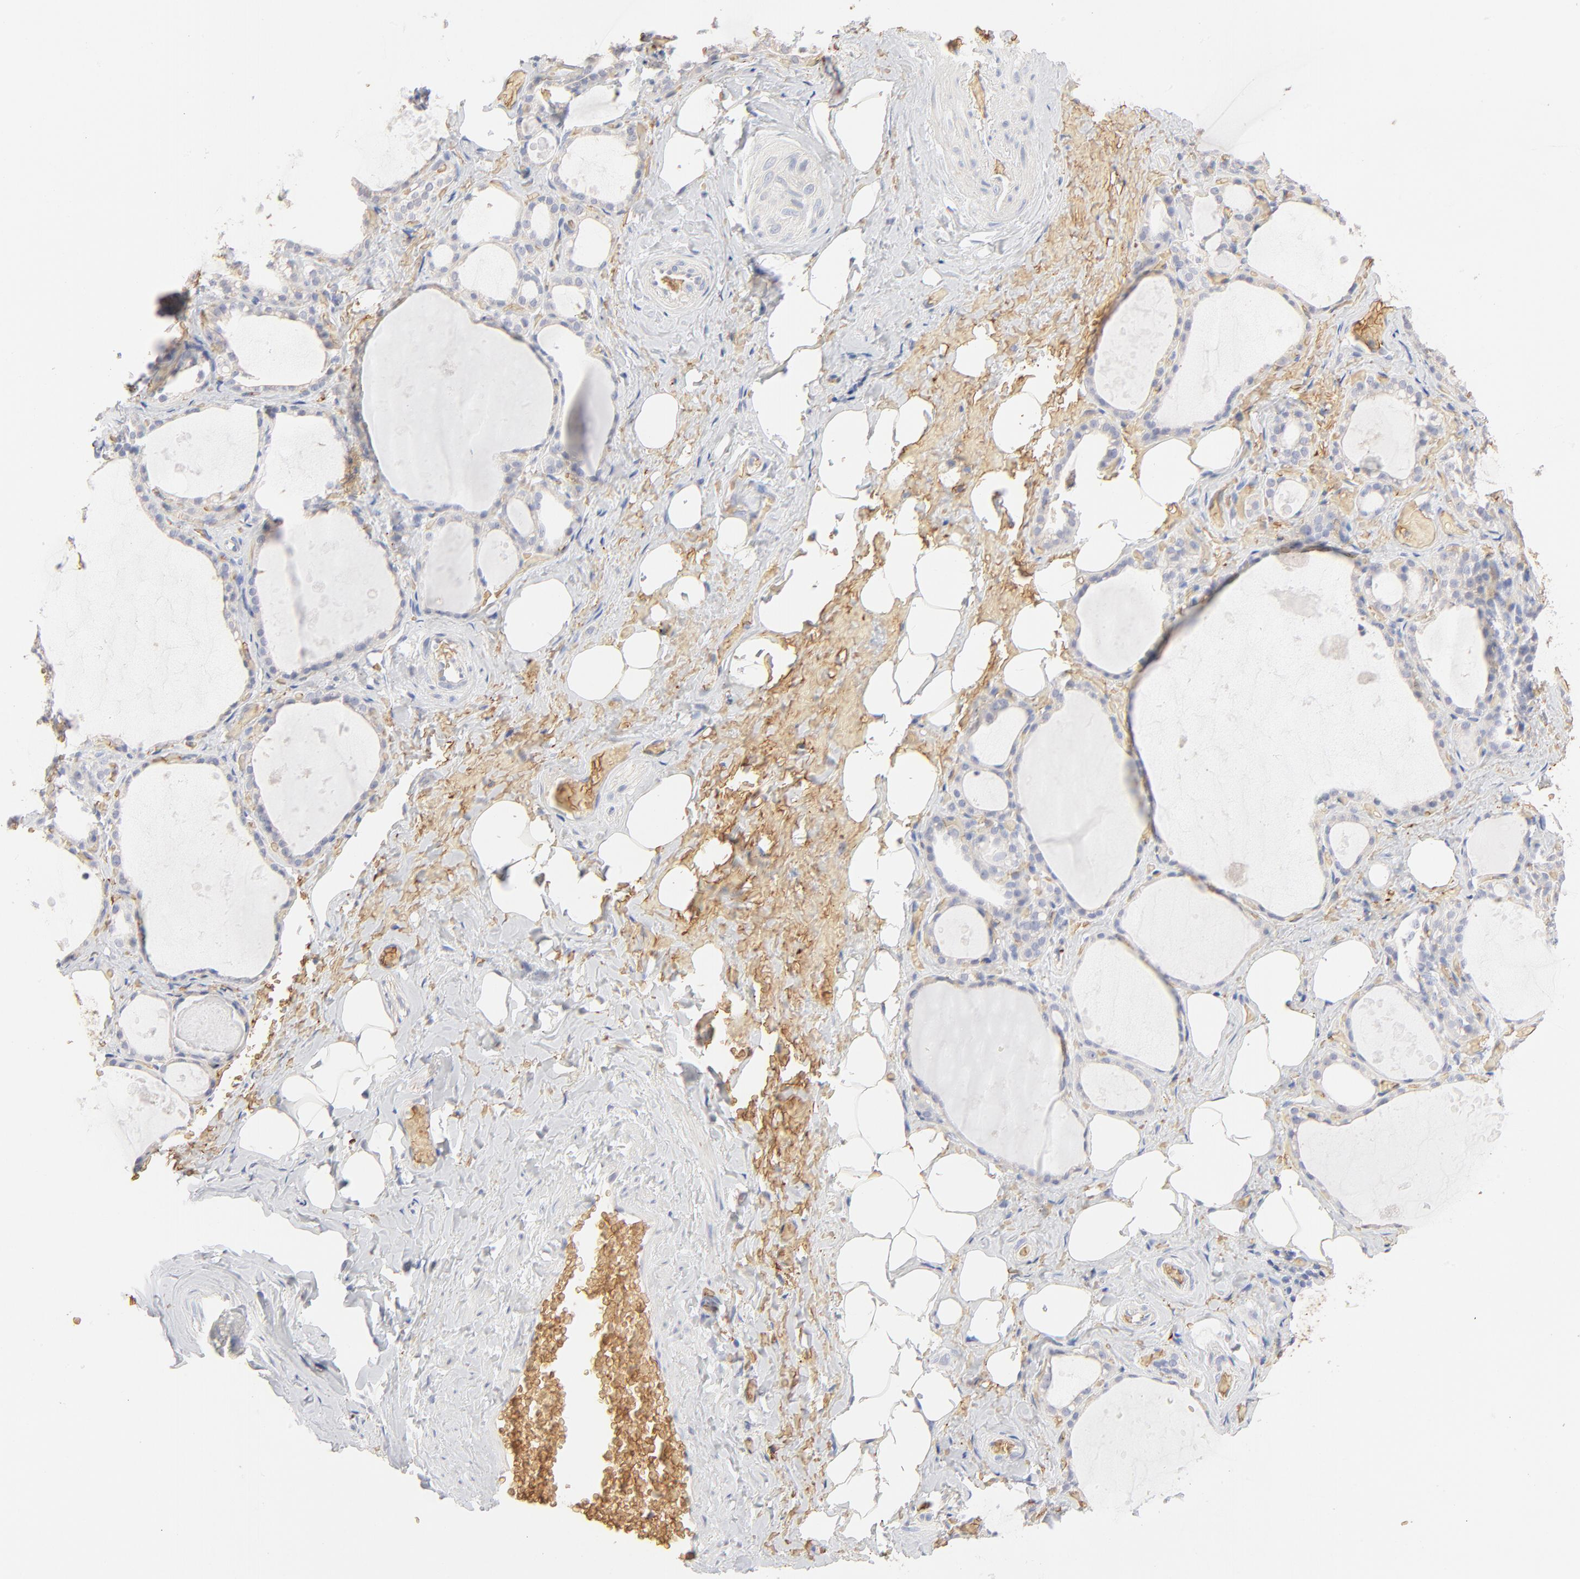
{"staining": {"intensity": "negative", "quantity": "none", "location": "none"}, "tissue": "thyroid gland", "cell_type": "Glandular cells", "image_type": "normal", "snomed": [{"axis": "morphology", "description": "Normal tissue, NOS"}, {"axis": "topography", "description": "Thyroid gland"}], "caption": "Immunohistochemistry (IHC) image of benign thyroid gland: human thyroid gland stained with DAB reveals no significant protein staining in glandular cells. (DAB (3,3'-diaminobenzidine) IHC, high magnification).", "gene": "SPTB", "patient": {"sex": "male", "age": 61}}